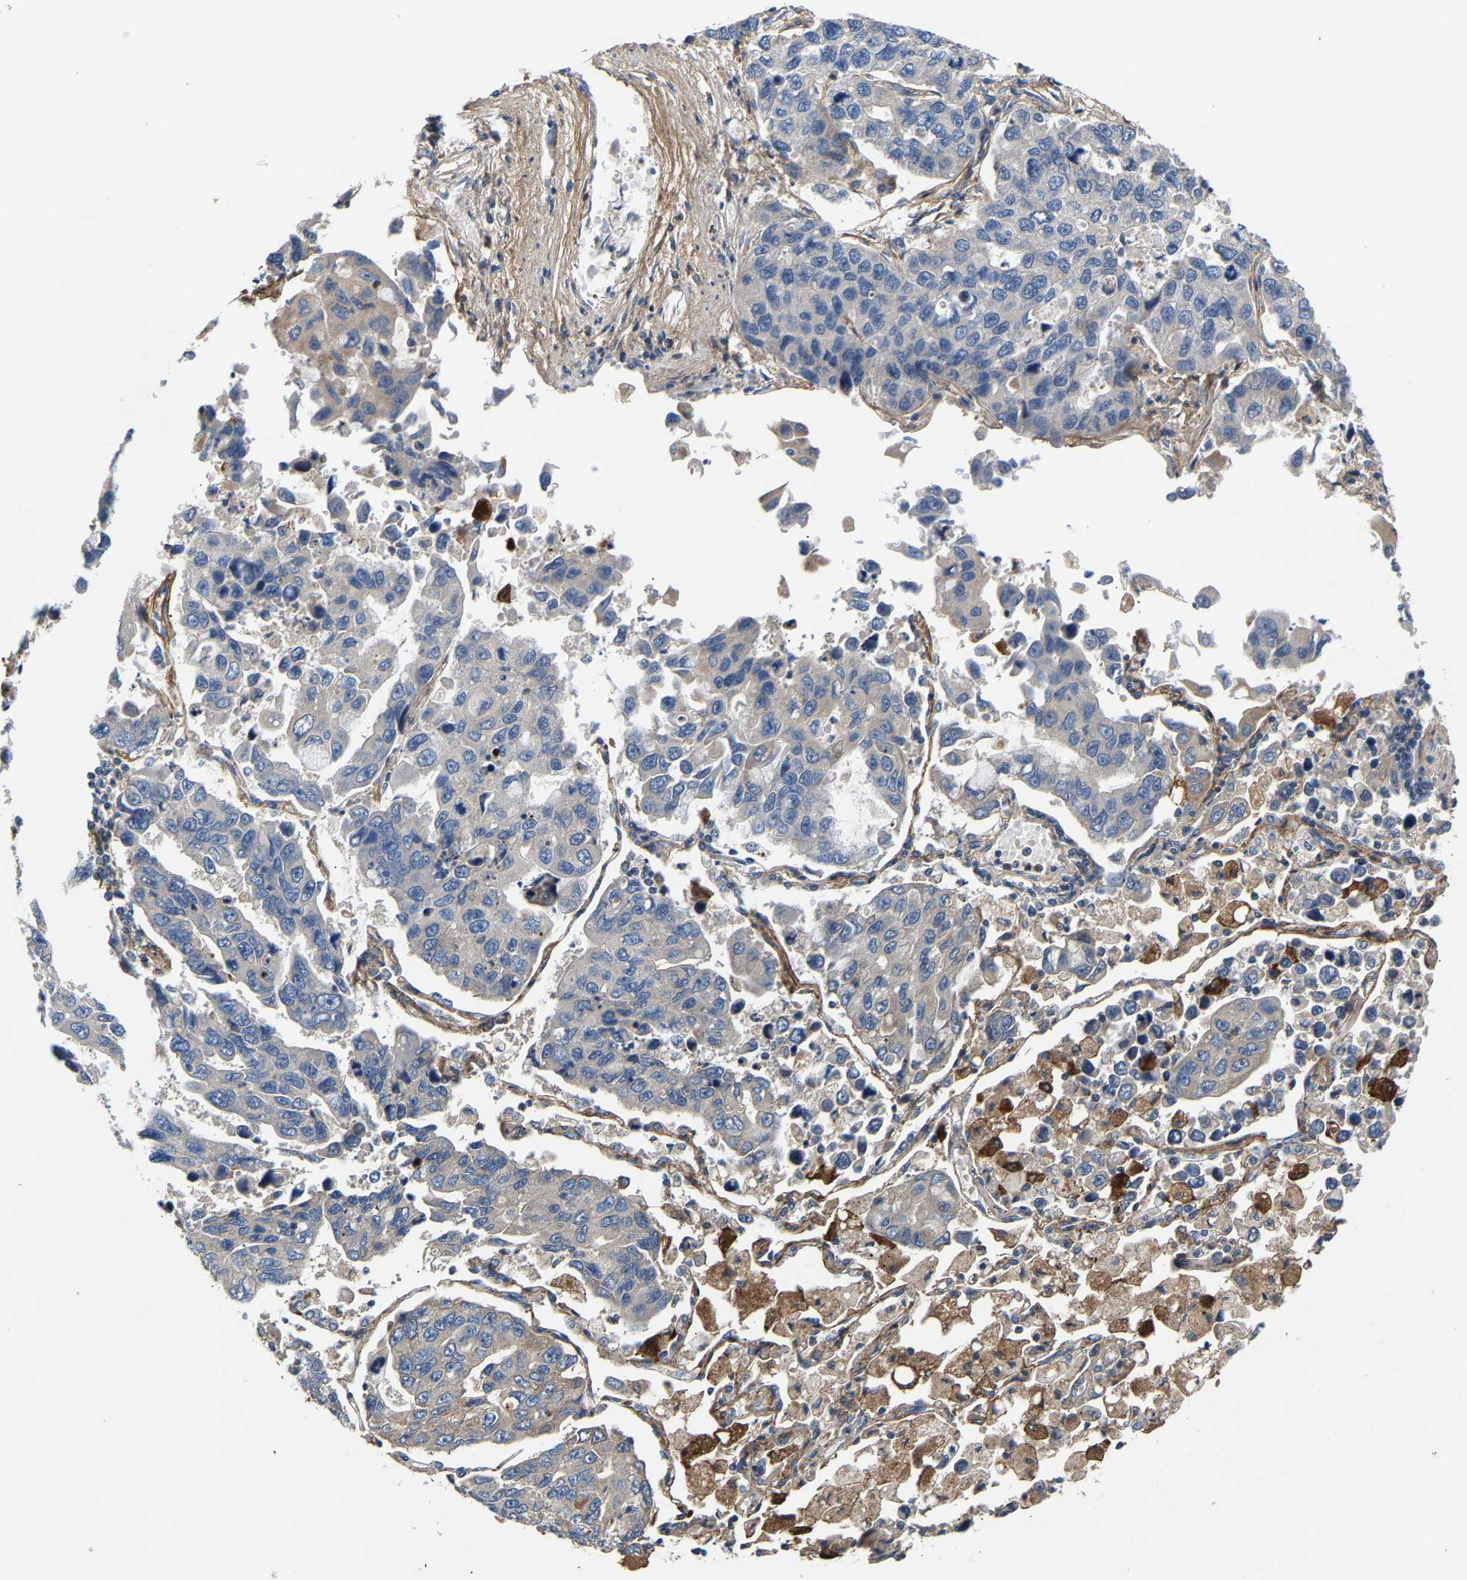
{"staining": {"intensity": "negative", "quantity": "none", "location": "none"}, "tissue": "lung cancer", "cell_type": "Tumor cells", "image_type": "cancer", "snomed": [{"axis": "morphology", "description": "Adenocarcinoma, NOS"}, {"axis": "topography", "description": "Lung"}], "caption": "IHC photomicrograph of neoplastic tissue: adenocarcinoma (lung) stained with DAB (3,3'-diaminobenzidine) shows no significant protein expression in tumor cells. (Brightfield microscopy of DAB IHC at high magnification).", "gene": "CCDC171", "patient": {"sex": "male", "age": 64}}